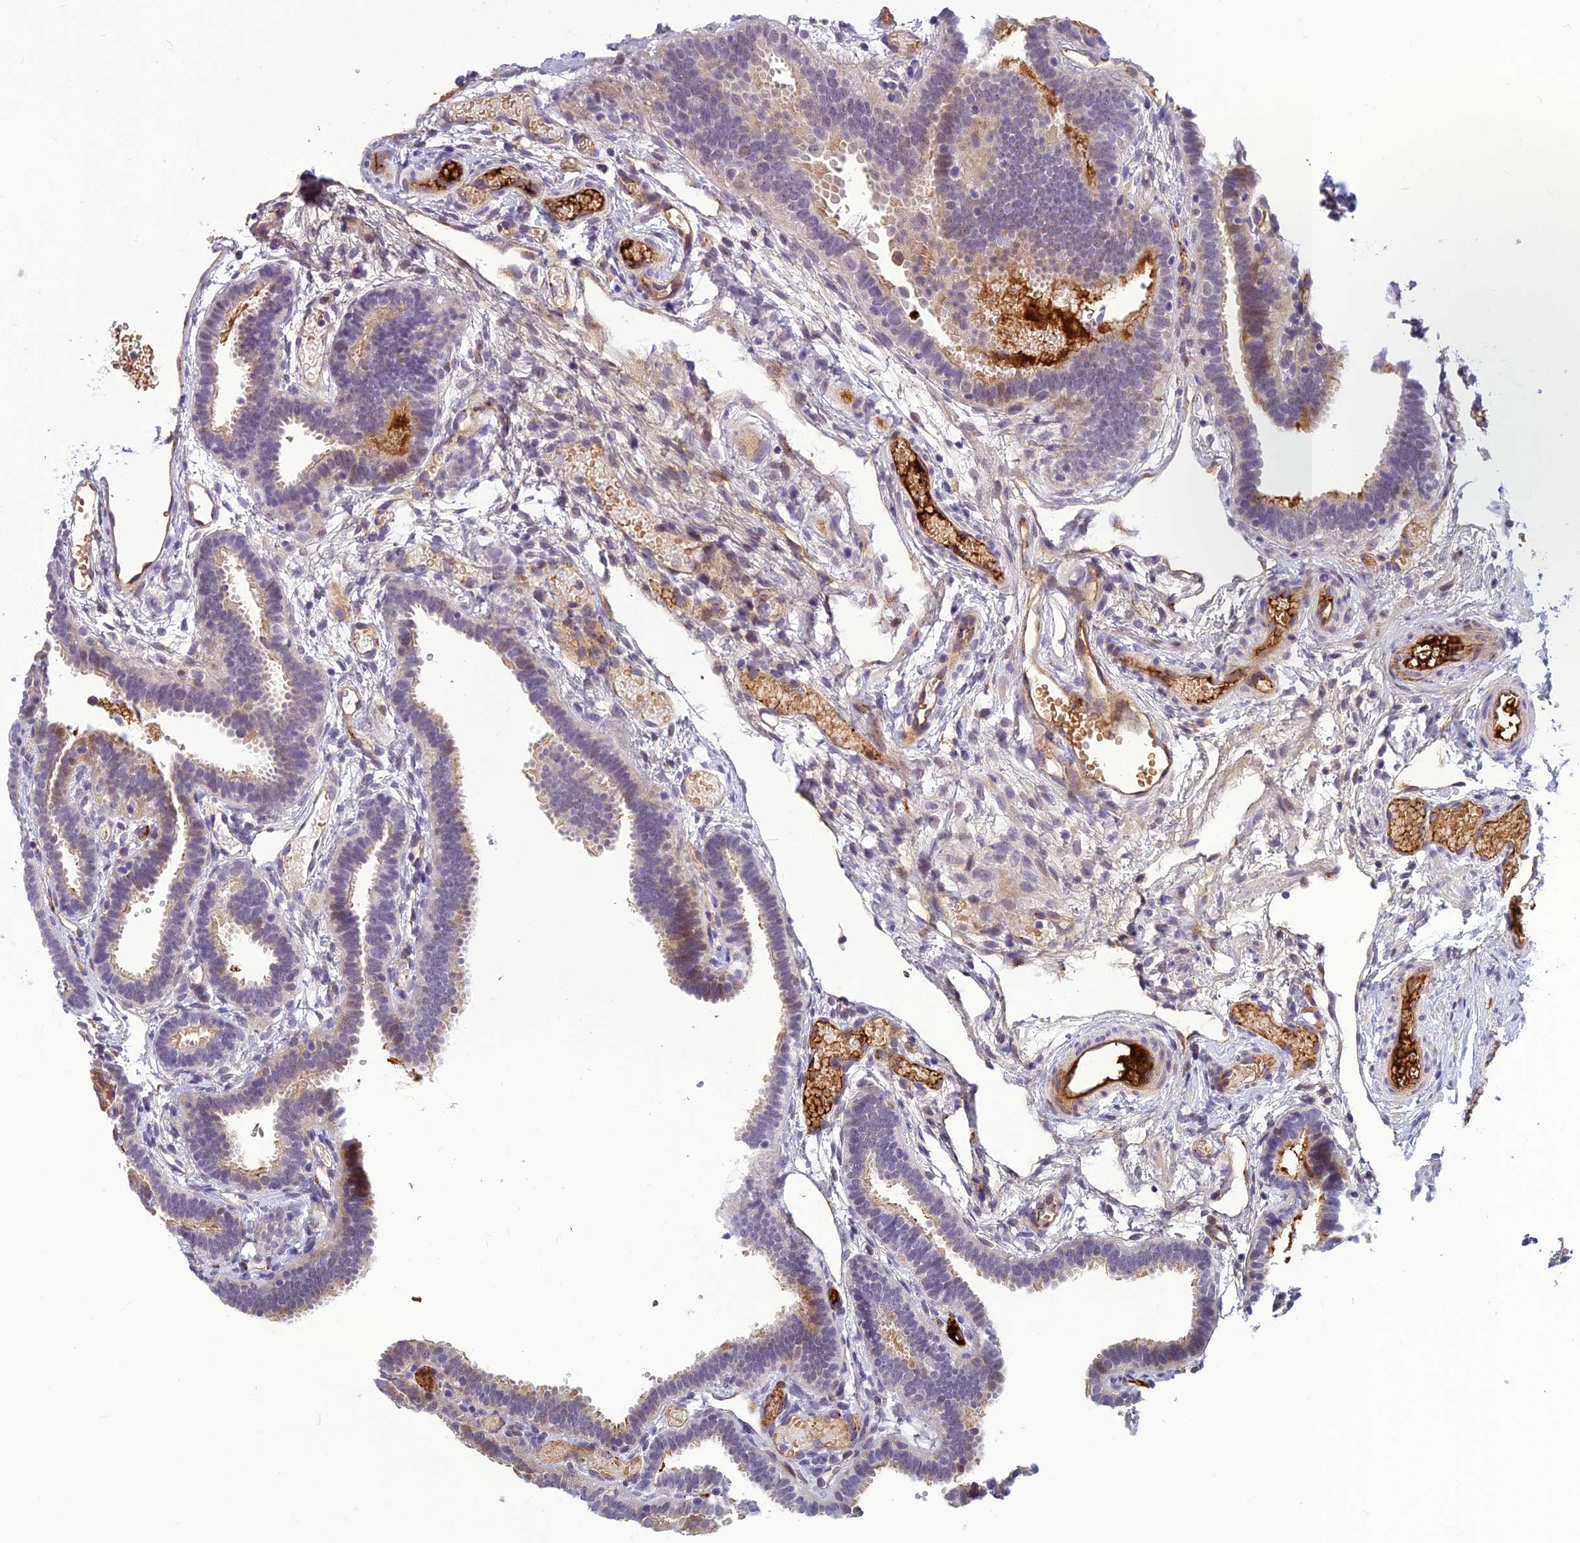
{"staining": {"intensity": "negative", "quantity": "none", "location": "none"}, "tissue": "fallopian tube", "cell_type": "Glandular cells", "image_type": "normal", "snomed": [{"axis": "morphology", "description": "Normal tissue, NOS"}, {"axis": "topography", "description": "Fallopian tube"}], "caption": "A high-resolution histopathology image shows immunohistochemistry staining of unremarkable fallopian tube, which demonstrates no significant staining in glandular cells. (DAB (3,3'-diaminobenzidine) immunohistochemistry with hematoxylin counter stain).", "gene": "CLEC11A", "patient": {"sex": "female", "age": 37}}